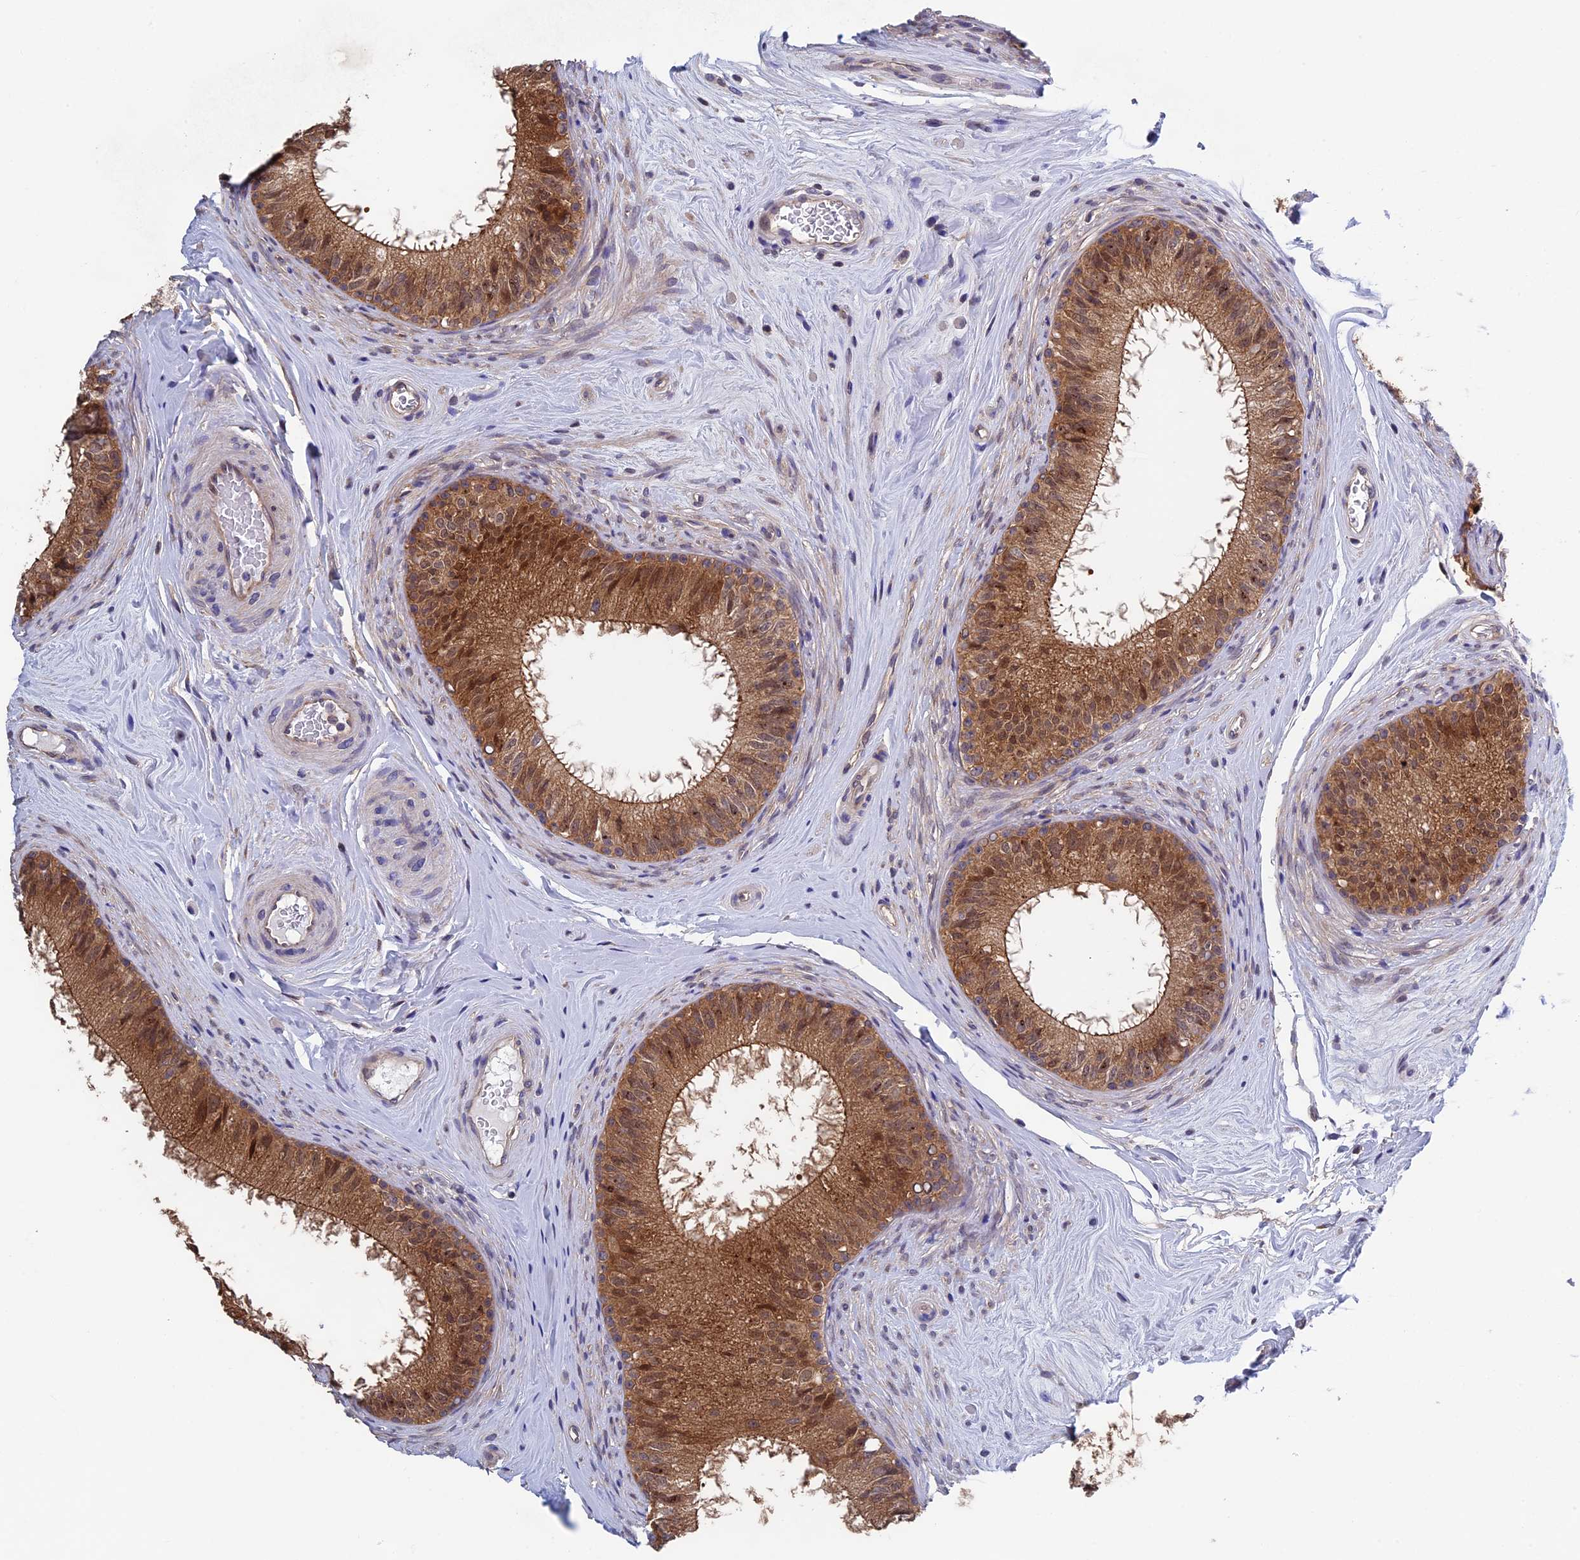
{"staining": {"intensity": "strong", "quantity": ">75%", "location": "cytoplasmic/membranous,nuclear"}, "tissue": "epididymis", "cell_type": "Glandular cells", "image_type": "normal", "snomed": [{"axis": "morphology", "description": "Normal tissue, NOS"}, {"axis": "topography", "description": "Epididymis"}], "caption": "IHC image of normal epididymis: epididymis stained using immunohistochemistry reveals high levels of strong protein expression localized specifically in the cytoplasmic/membranous,nuclear of glandular cells, appearing as a cytoplasmic/membranous,nuclear brown color.", "gene": "LCMT1", "patient": {"sex": "male", "age": 33}}